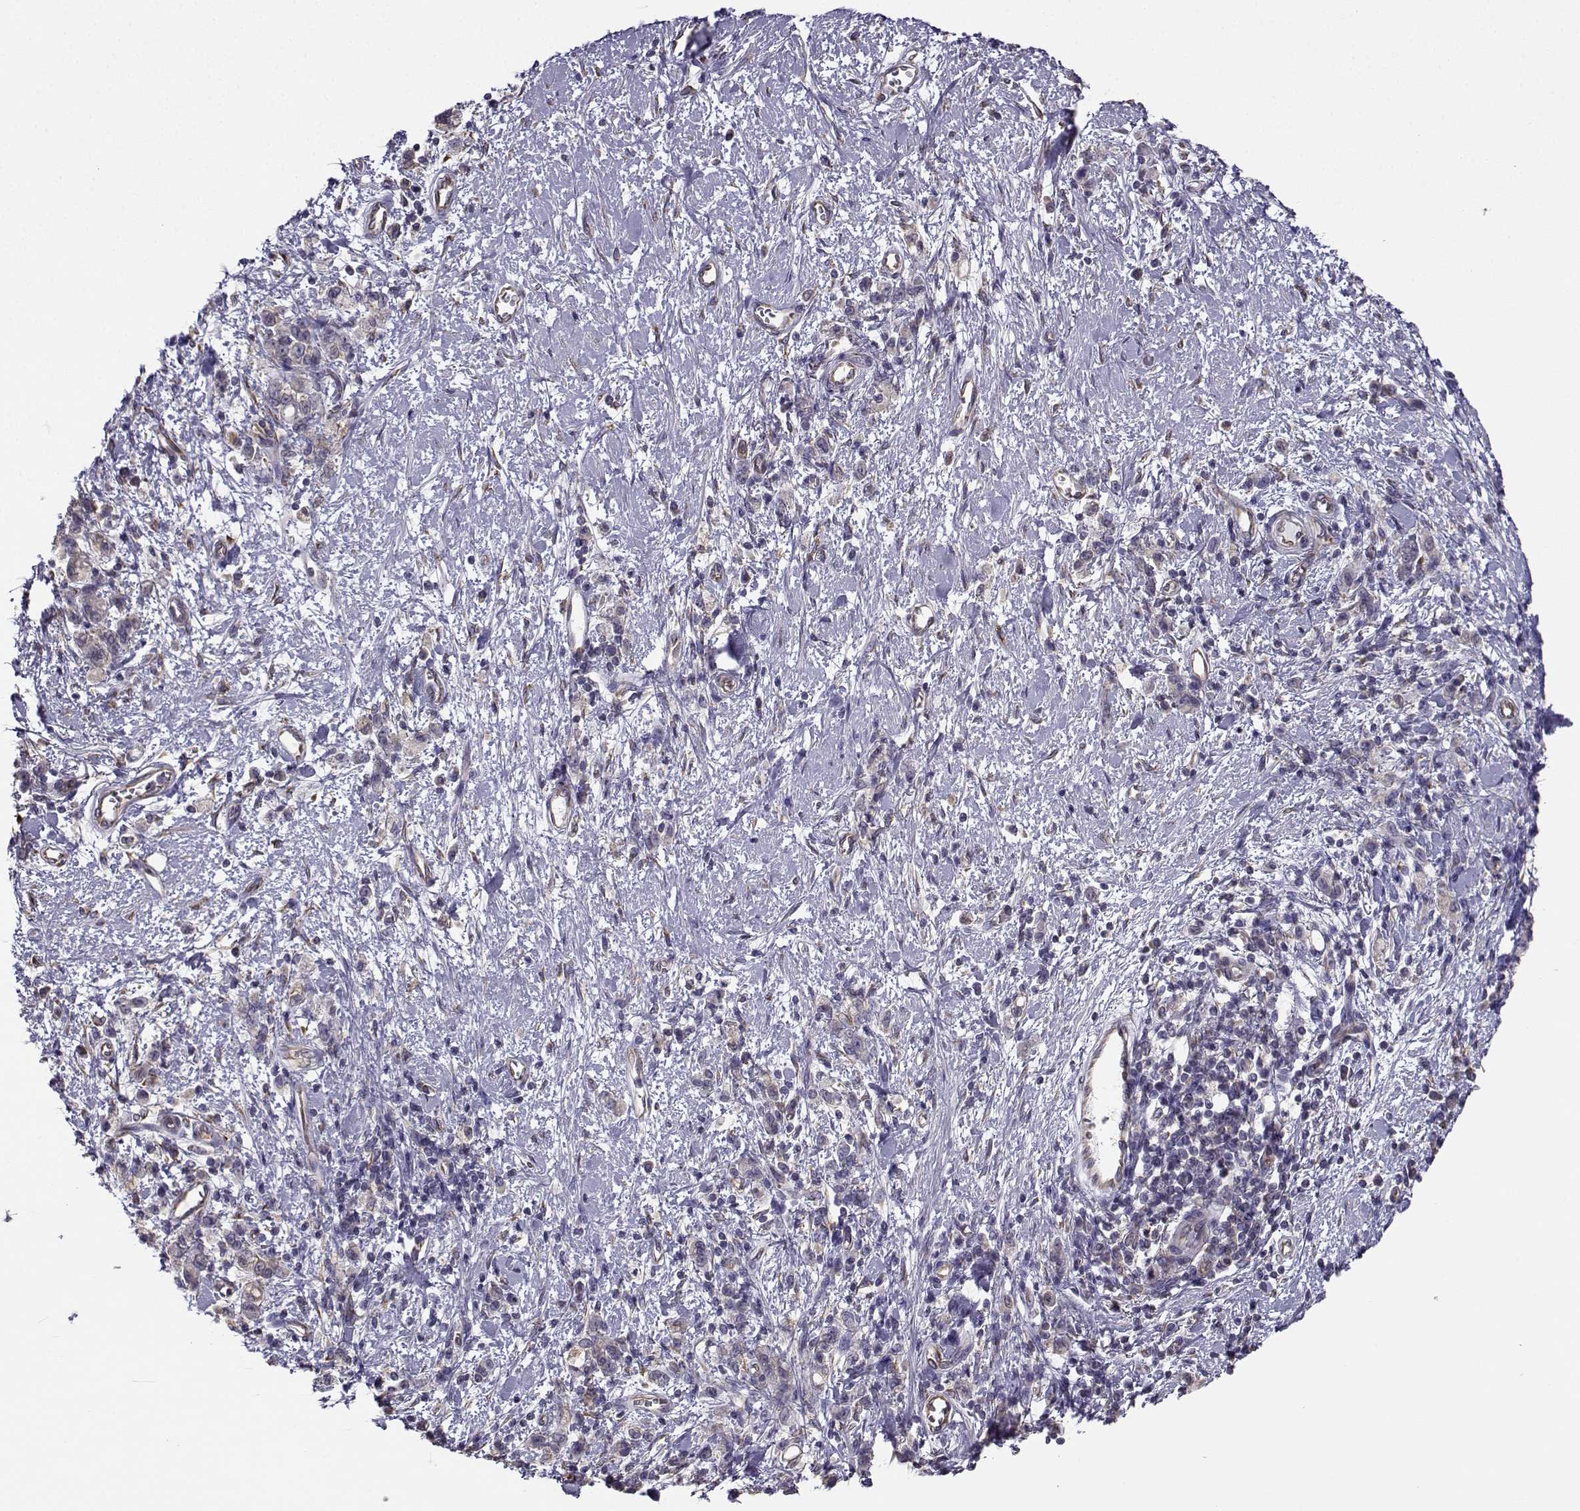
{"staining": {"intensity": "weak", "quantity": "<25%", "location": "cytoplasmic/membranous"}, "tissue": "stomach cancer", "cell_type": "Tumor cells", "image_type": "cancer", "snomed": [{"axis": "morphology", "description": "Adenocarcinoma, NOS"}, {"axis": "topography", "description": "Stomach"}], "caption": "Immunohistochemical staining of human stomach cancer exhibits no significant expression in tumor cells. (Stains: DAB IHC with hematoxylin counter stain, Microscopy: brightfield microscopy at high magnification).", "gene": "BEND6", "patient": {"sex": "male", "age": 77}}